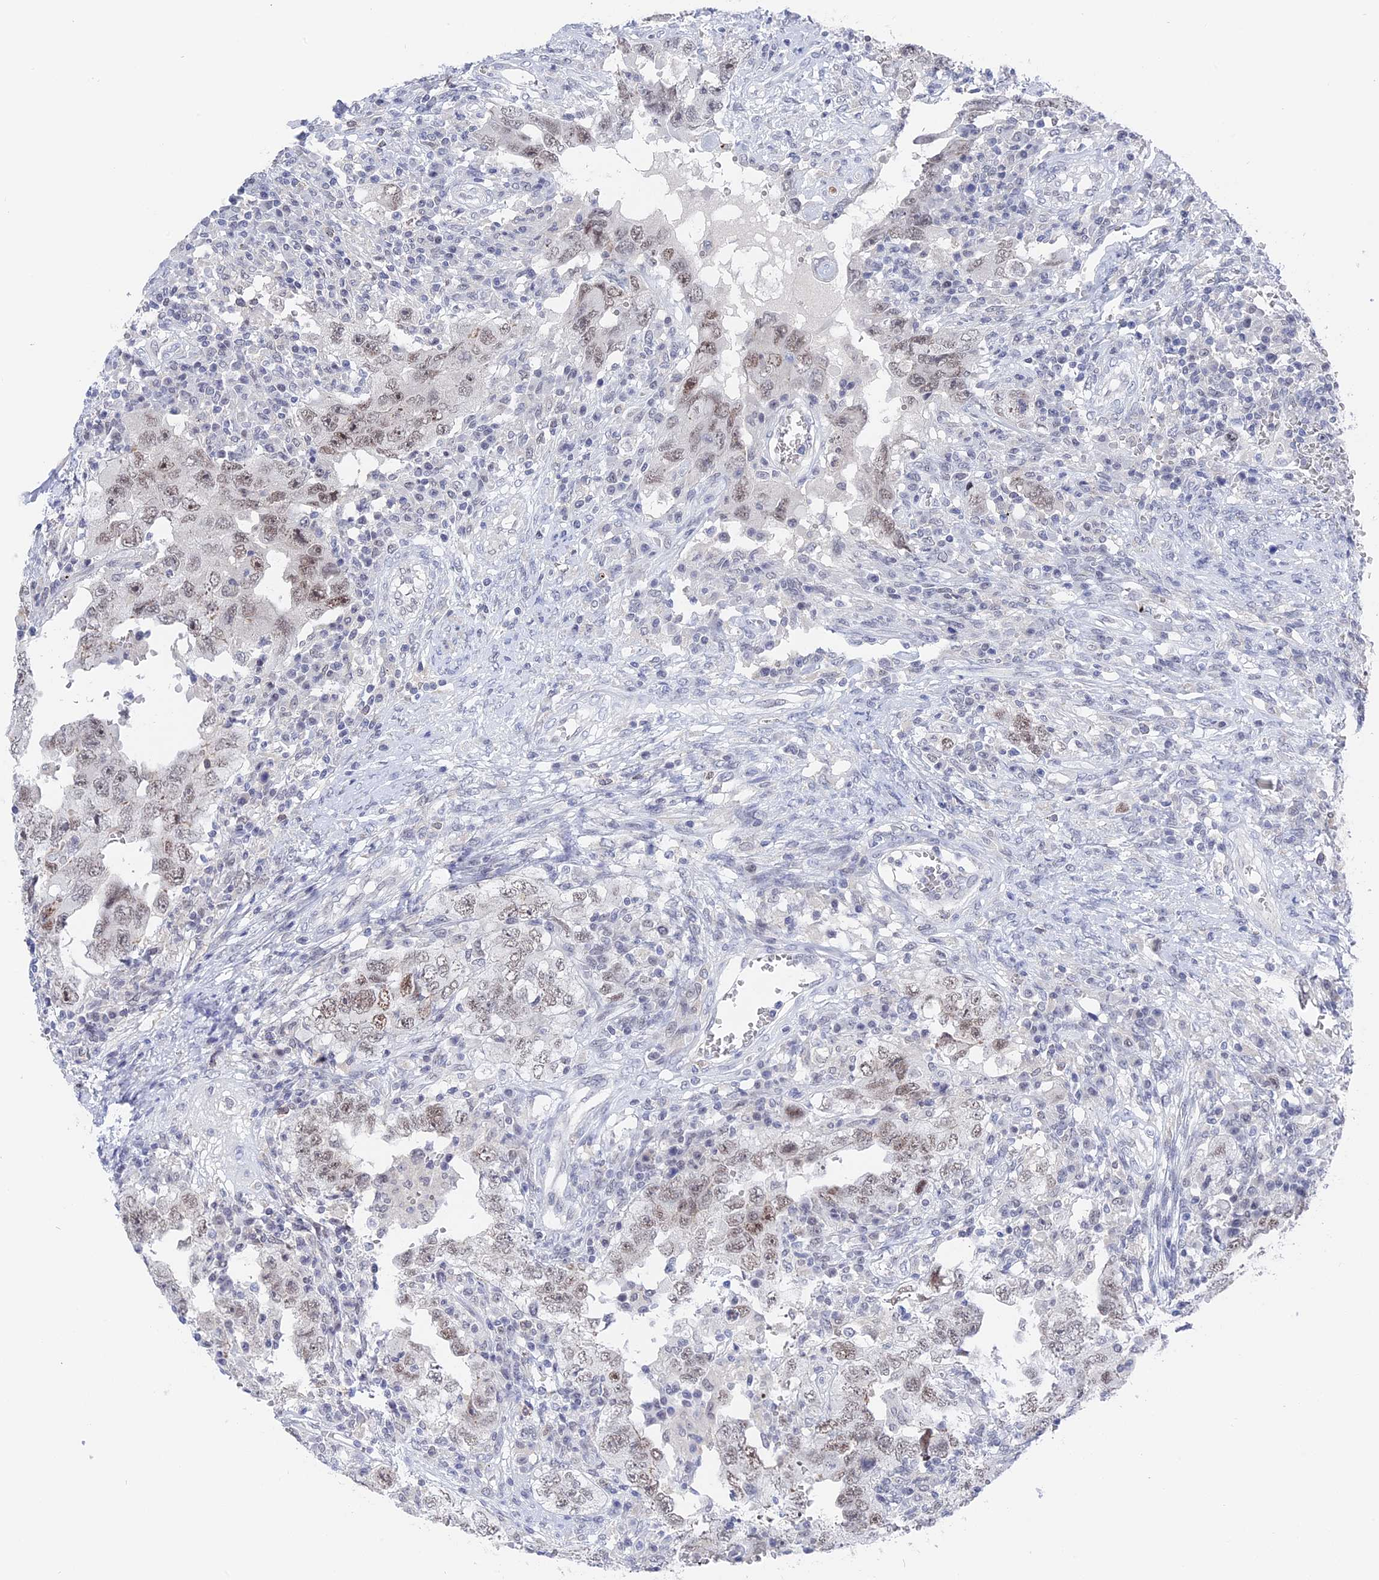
{"staining": {"intensity": "weak", "quantity": "25%-75%", "location": "nuclear"}, "tissue": "testis cancer", "cell_type": "Tumor cells", "image_type": "cancer", "snomed": [{"axis": "morphology", "description": "Carcinoma, Embryonal, NOS"}, {"axis": "topography", "description": "Testis"}], "caption": "Testis embryonal carcinoma stained for a protein (brown) shows weak nuclear positive expression in approximately 25%-75% of tumor cells.", "gene": "BRD2", "patient": {"sex": "male", "age": 26}}